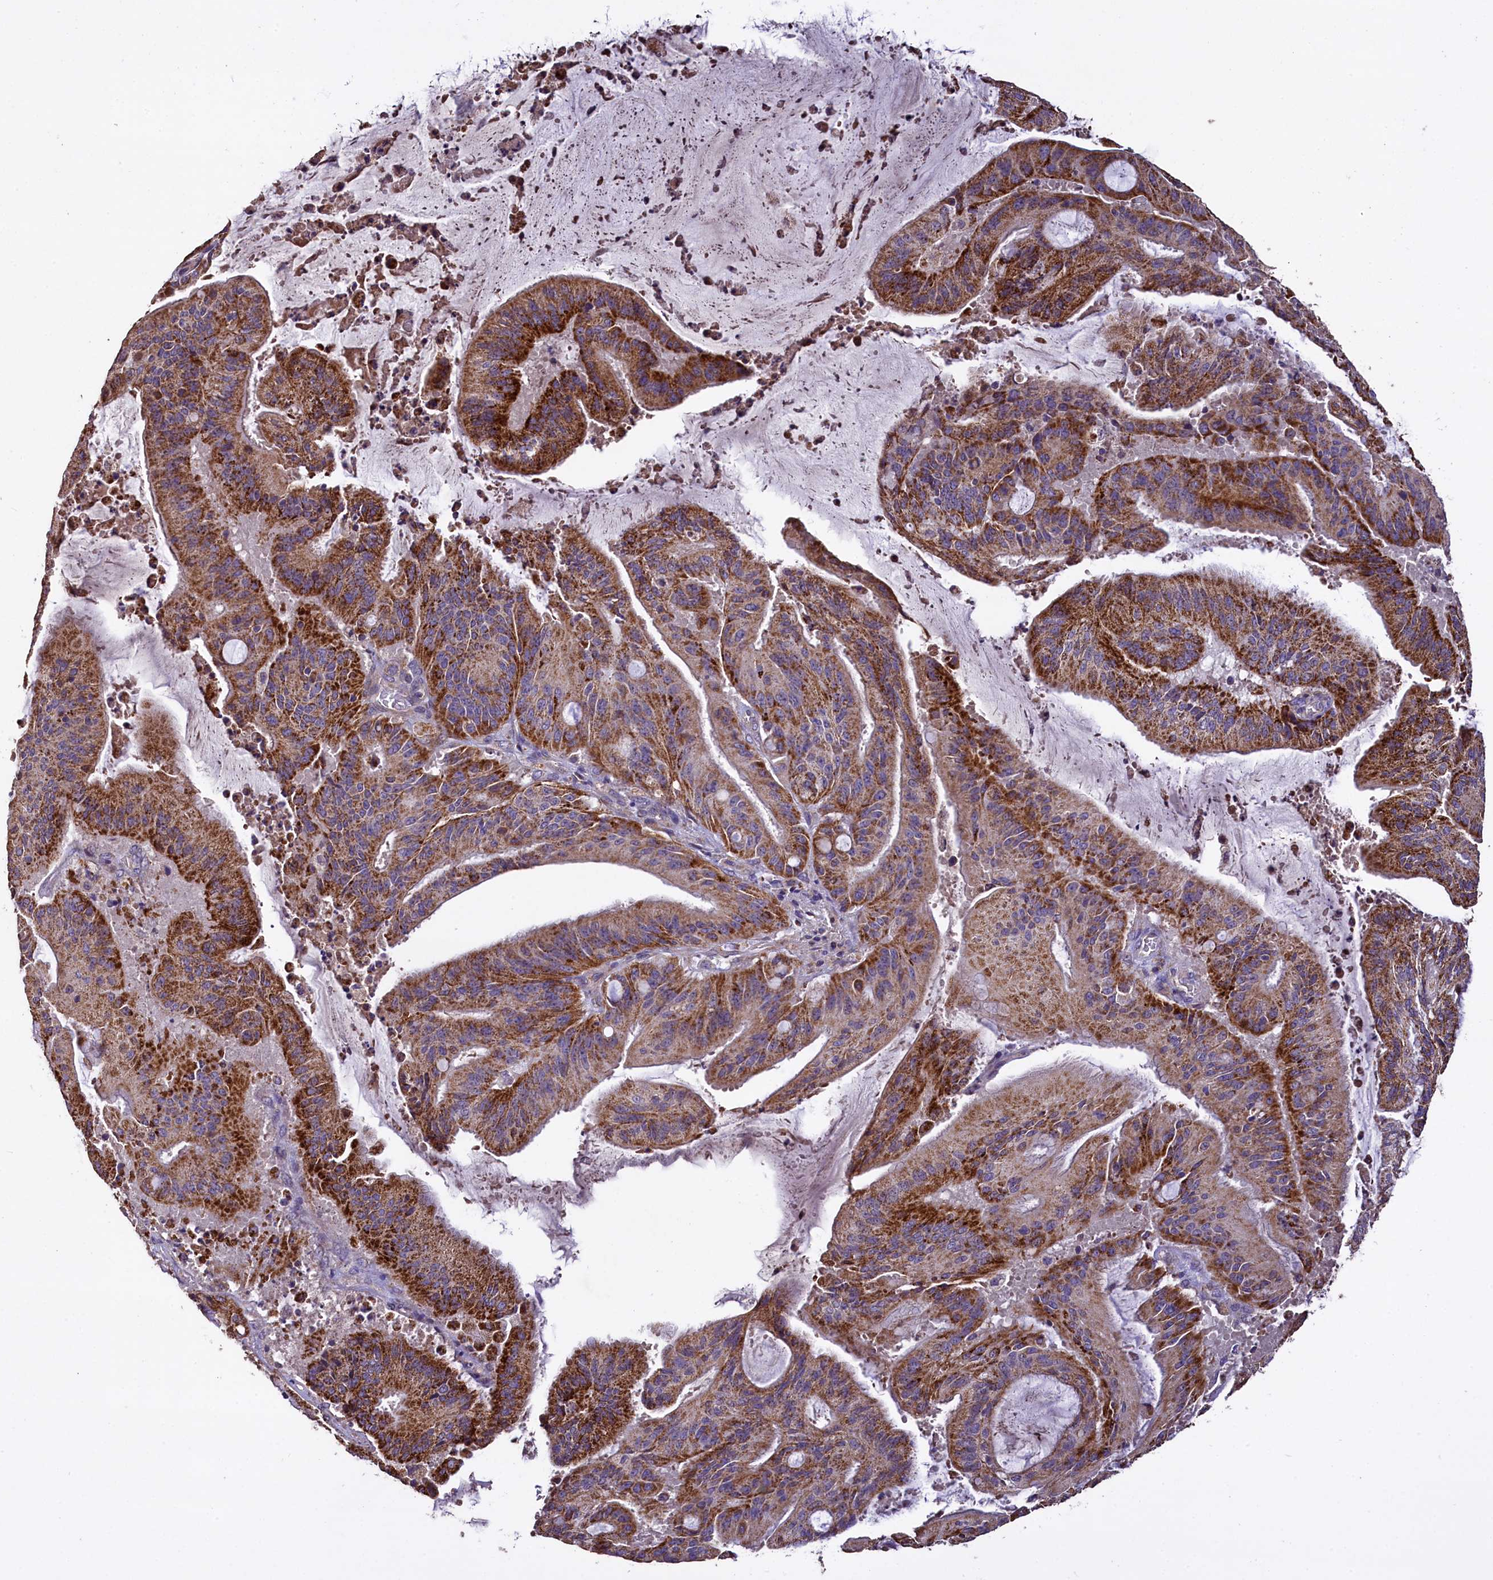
{"staining": {"intensity": "strong", "quantity": ">75%", "location": "cytoplasmic/membranous"}, "tissue": "liver cancer", "cell_type": "Tumor cells", "image_type": "cancer", "snomed": [{"axis": "morphology", "description": "Normal tissue, NOS"}, {"axis": "morphology", "description": "Cholangiocarcinoma"}, {"axis": "topography", "description": "Liver"}, {"axis": "topography", "description": "Peripheral nerve tissue"}], "caption": "A high amount of strong cytoplasmic/membranous expression is seen in about >75% of tumor cells in cholangiocarcinoma (liver) tissue. (Stains: DAB in brown, nuclei in blue, Microscopy: brightfield microscopy at high magnification).", "gene": "COQ9", "patient": {"sex": "female", "age": 73}}